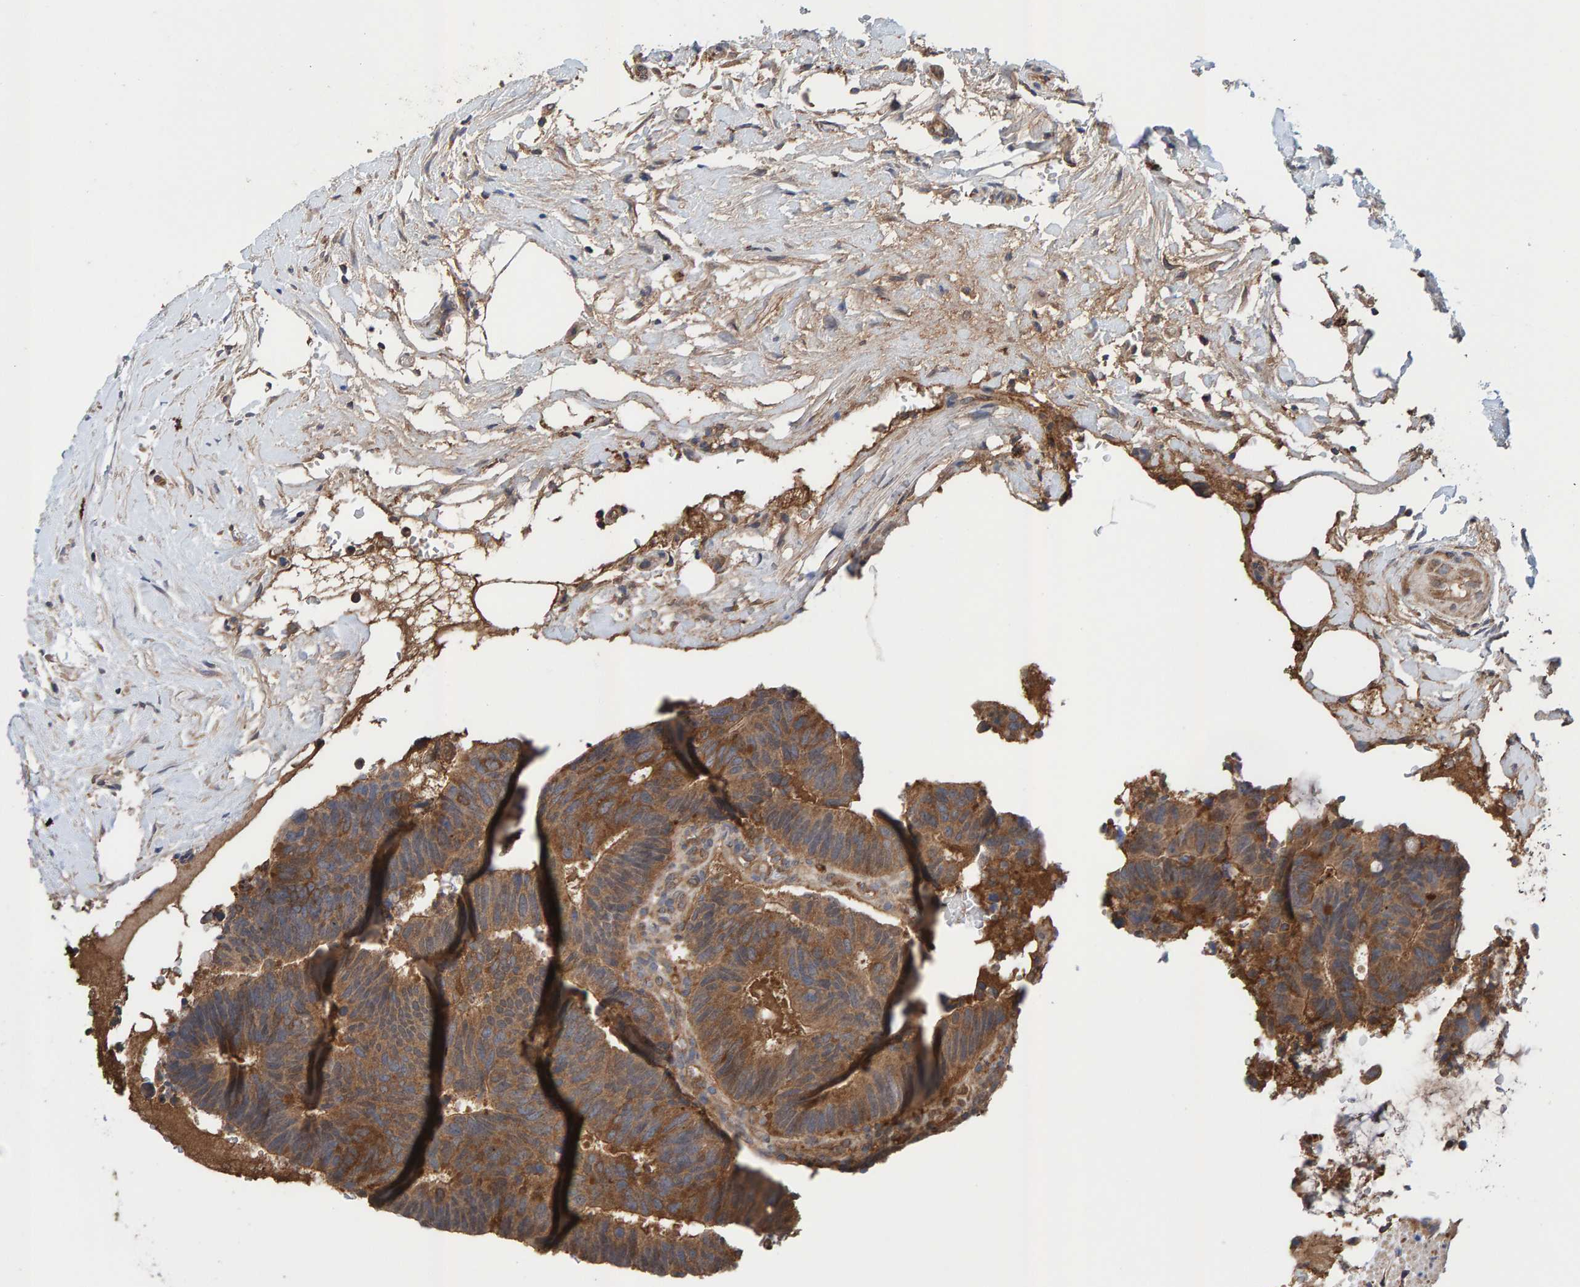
{"staining": {"intensity": "strong", "quantity": ">75%", "location": "cytoplasmic/membranous"}, "tissue": "colorectal cancer", "cell_type": "Tumor cells", "image_type": "cancer", "snomed": [{"axis": "morphology", "description": "Adenocarcinoma, NOS"}, {"axis": "topography", "description": "Colon"}], "caption": "Immunohistochemistry of adenocarcinoma (colorectal) displays high levels of strong cytoplasmic/membranous positivity in approximately >75% of tumor cells.", "gene": "LRSAM1", "patient": {"sex": "male", "age": 56}}